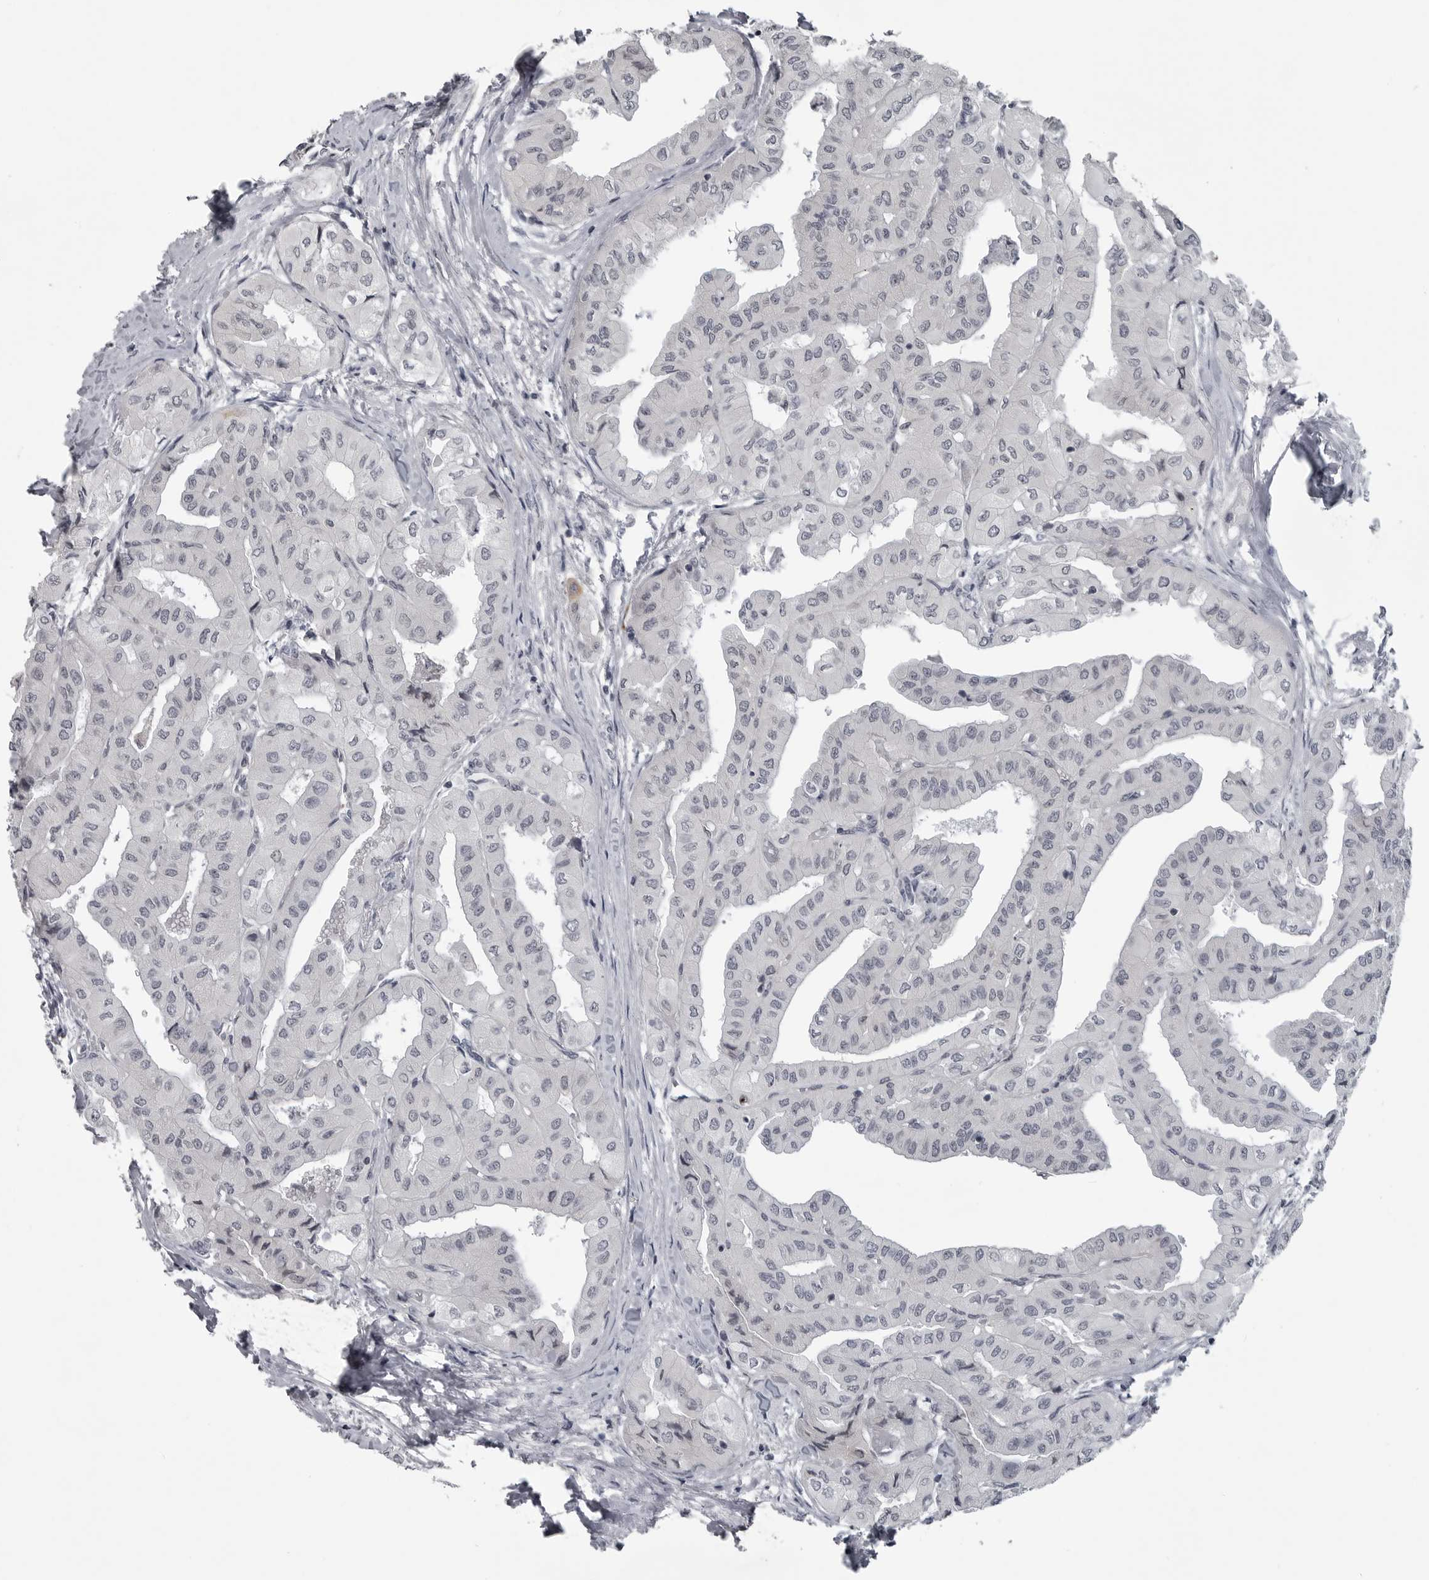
{"staining": {"intensity": "negative", "quantity": "none", "location": "none"}, "tissue": "thyroid cancer", "cell_type": "Tumor cells", "image_type": "cancer", "snomed": [{"axis": "morphology", "description": "Papillary adenocarcinoma, NOS"}, {"axis": "topography", "description": "Thyroid gland"}], "caption": "DAB immunohistochemical staining of thyroid cancer displays no significant expression in tumor cells.", "gene": "LYSMD1", "patient": {"sex": "female", "age": 59}}